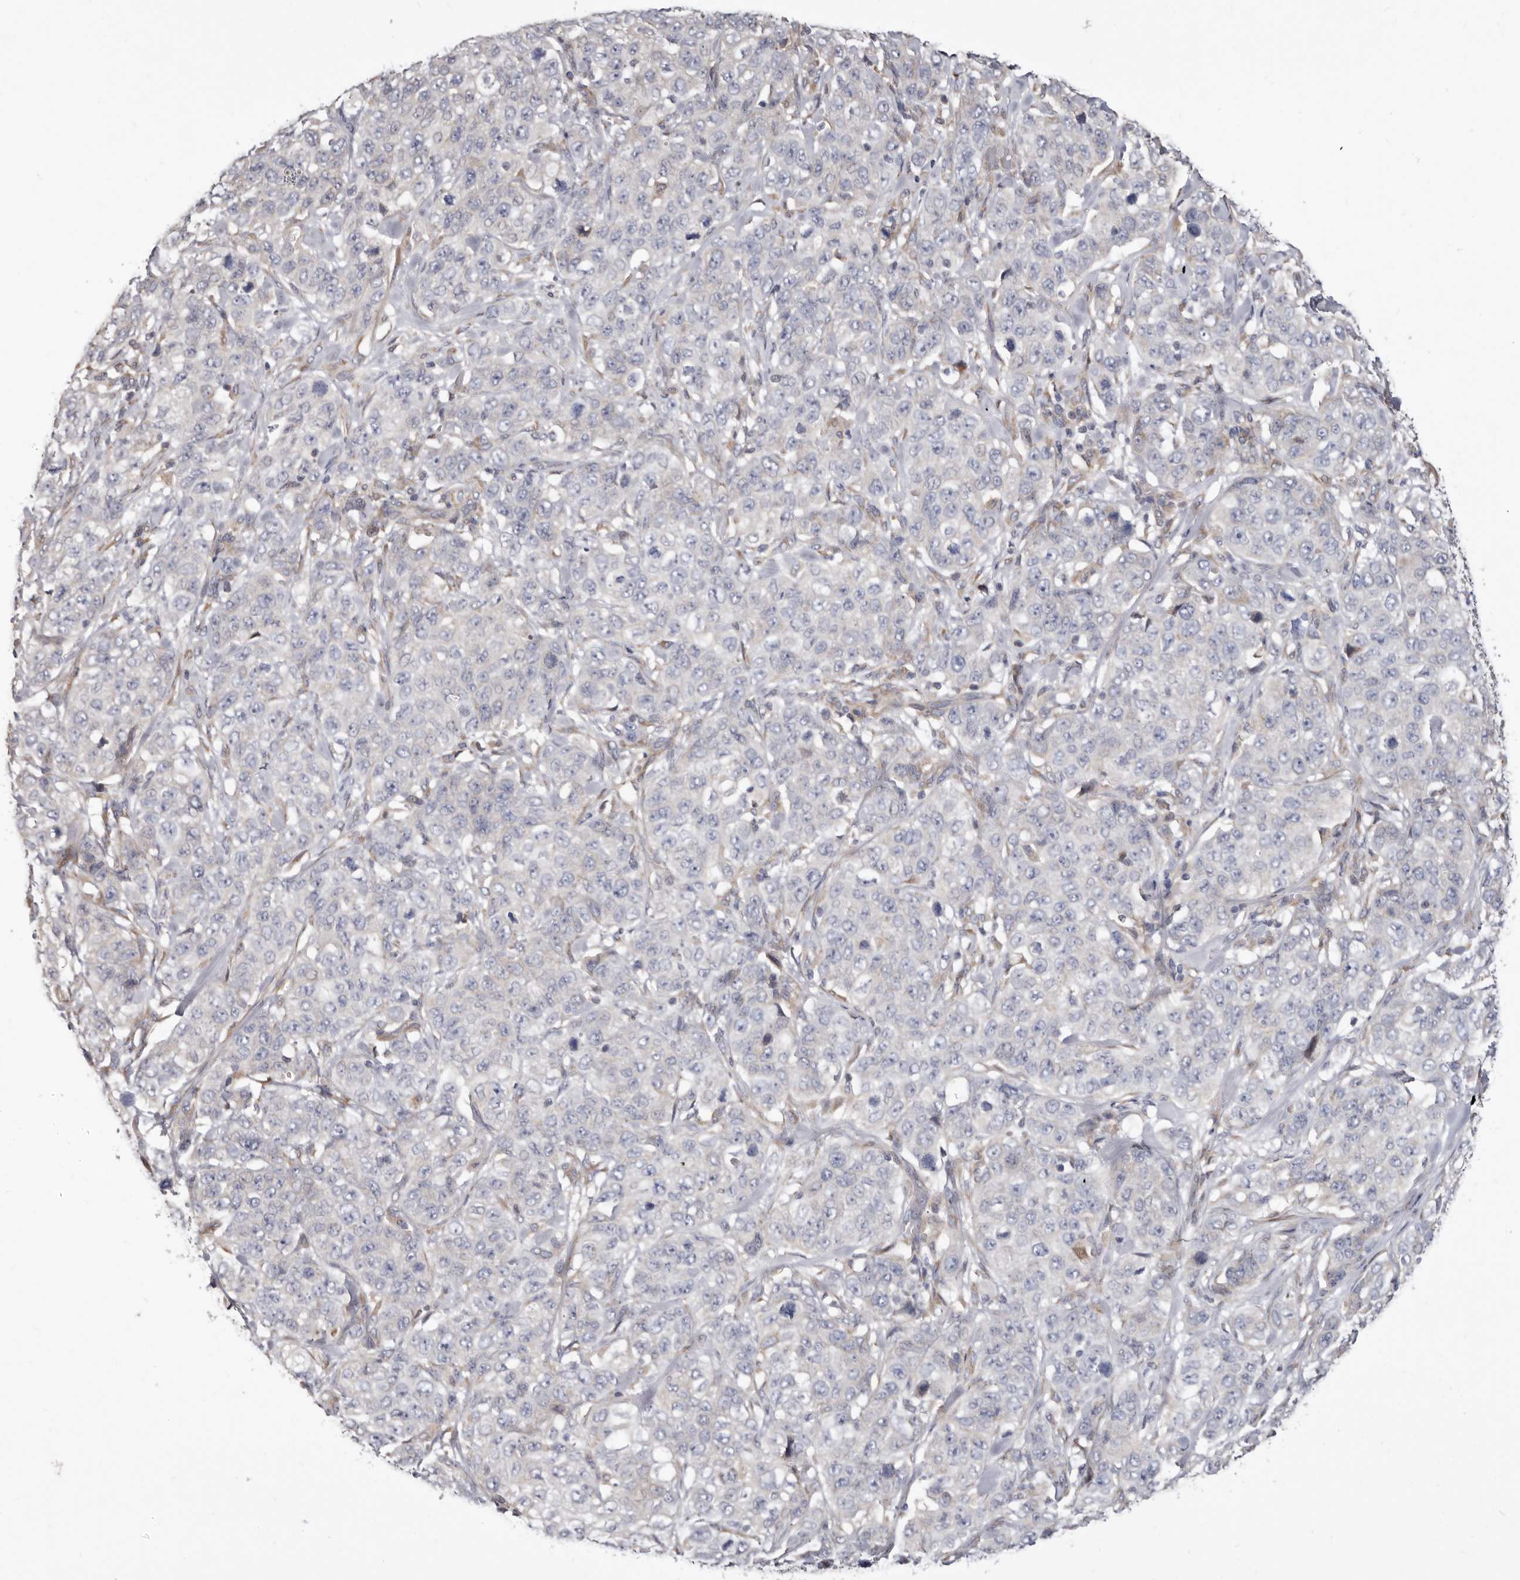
{"staining": {"intensity": "negative", "quantity": "none", "location": "none"}, "tissue": "stomach cancer", "cell_type": "Tumor cells", "image_type": "cancer", "snomed": [{"axis": "morphology", "description": "Adenocarcinoma, NOS"}, {"axis": "topography", "description": "Stomach"}], "caption": "High magnification brightfield microscopy of stomach cancer (adenocarcinoma) stained with DAB (3,3'-diaminobenzidine) (brown) and counterstained with hematoxylin (blue): tumor cells show no significant expression. (Immunohistochemistry (ihc), brightfield microscopy, high magnification).", "gene": "ASIC5", "patient": {"sex": "male", "age": 48}}